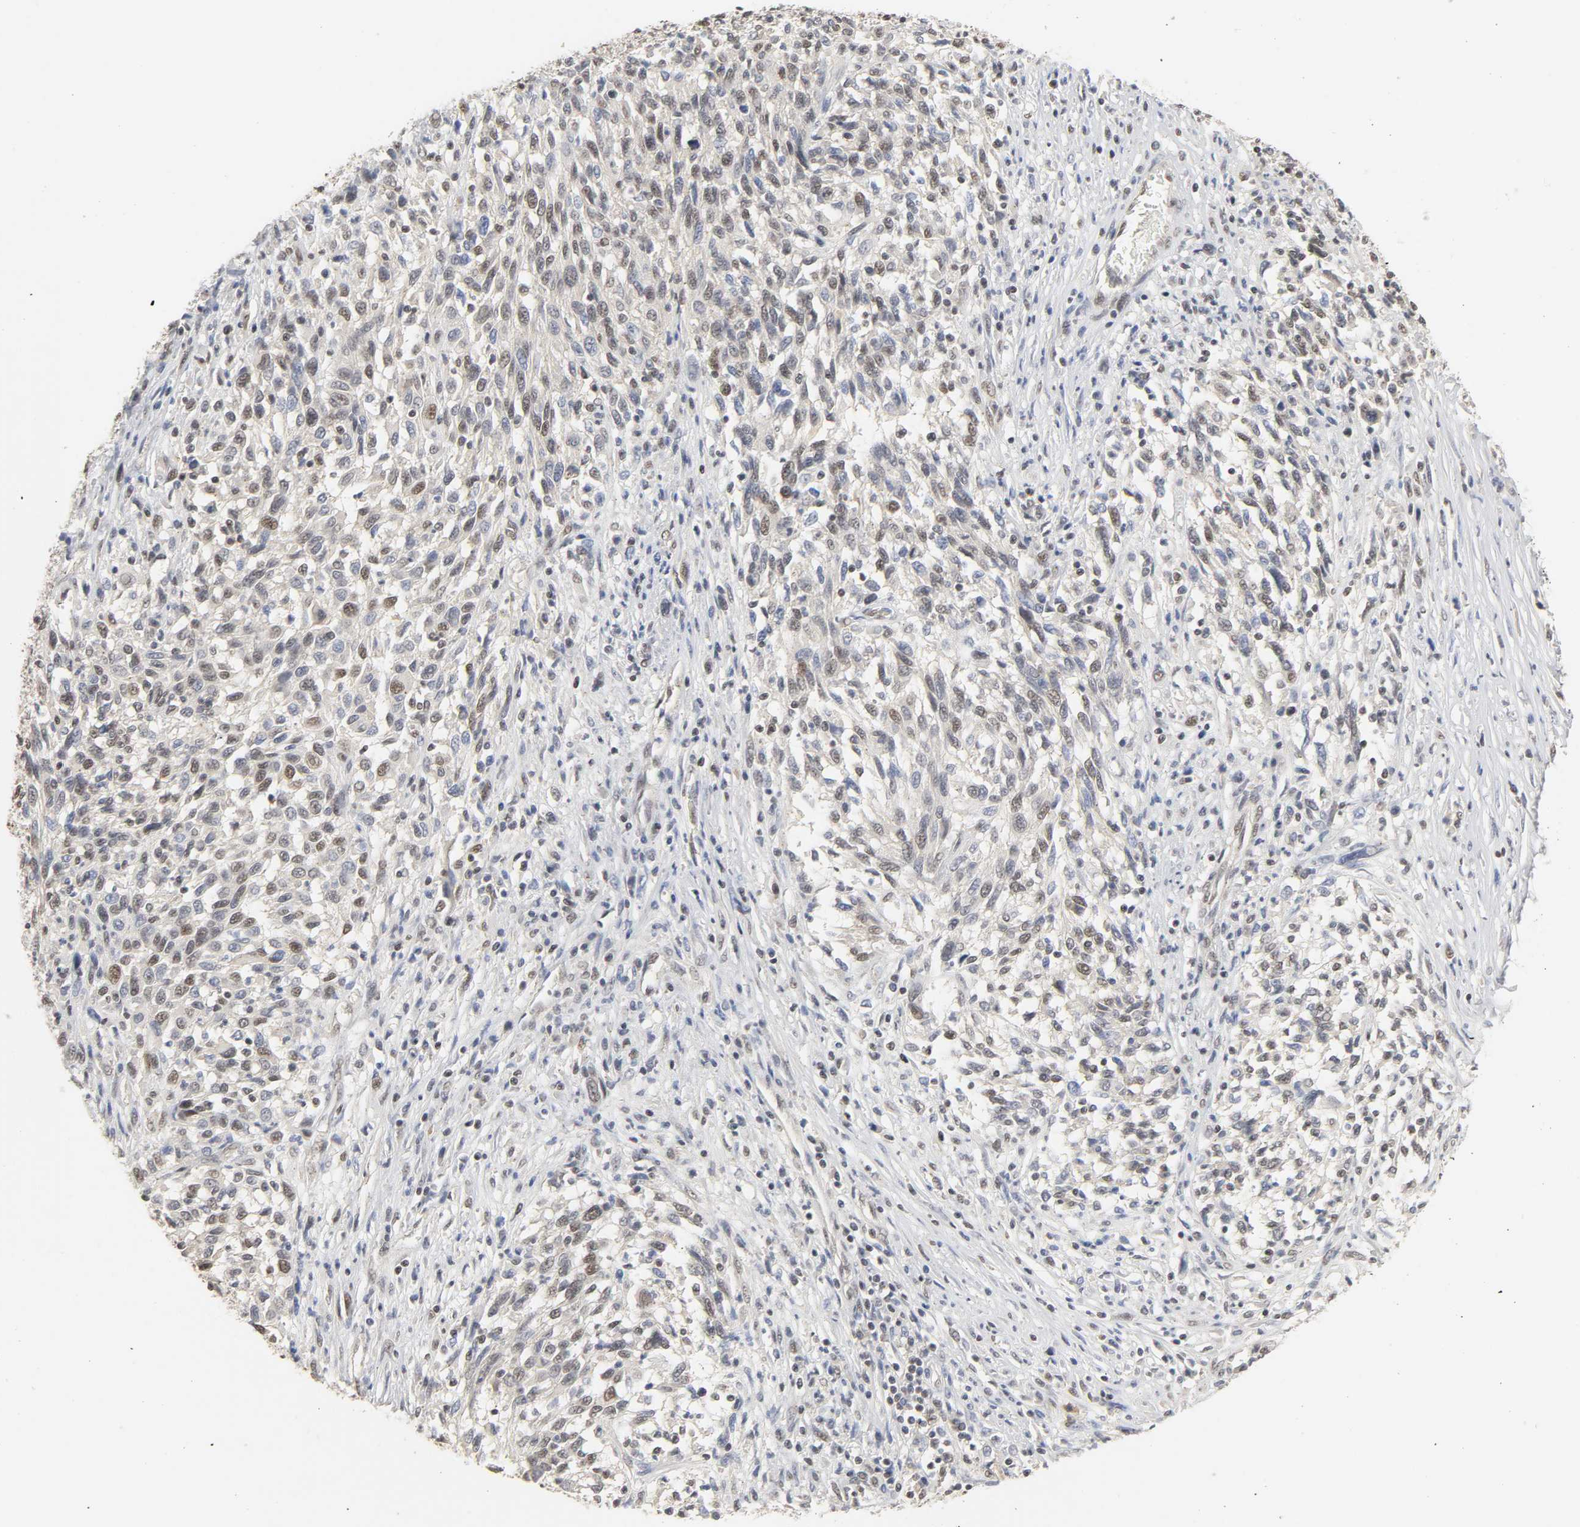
{"staining": {"intensity": "moderate", "quantity": "25%-75%", "location": "nuclear"}, "tissue": "melanoma", "cell_type": "Tumor cells", "image_type": "cancer", "snomed": [{"axis": "morphology", "description": "Malignant melanoma, Metastatic site"}, {"axis": "topography", "description": "Lymph node"}], "caption": "High-power microscopy captured an IHC photomicrograph of melanoma, revealing moderate nuclear positivity in approximately 25%-75% of tumor cells.", "gene": "NCOA6", "patient": {"sex": "male", "age": 61}}